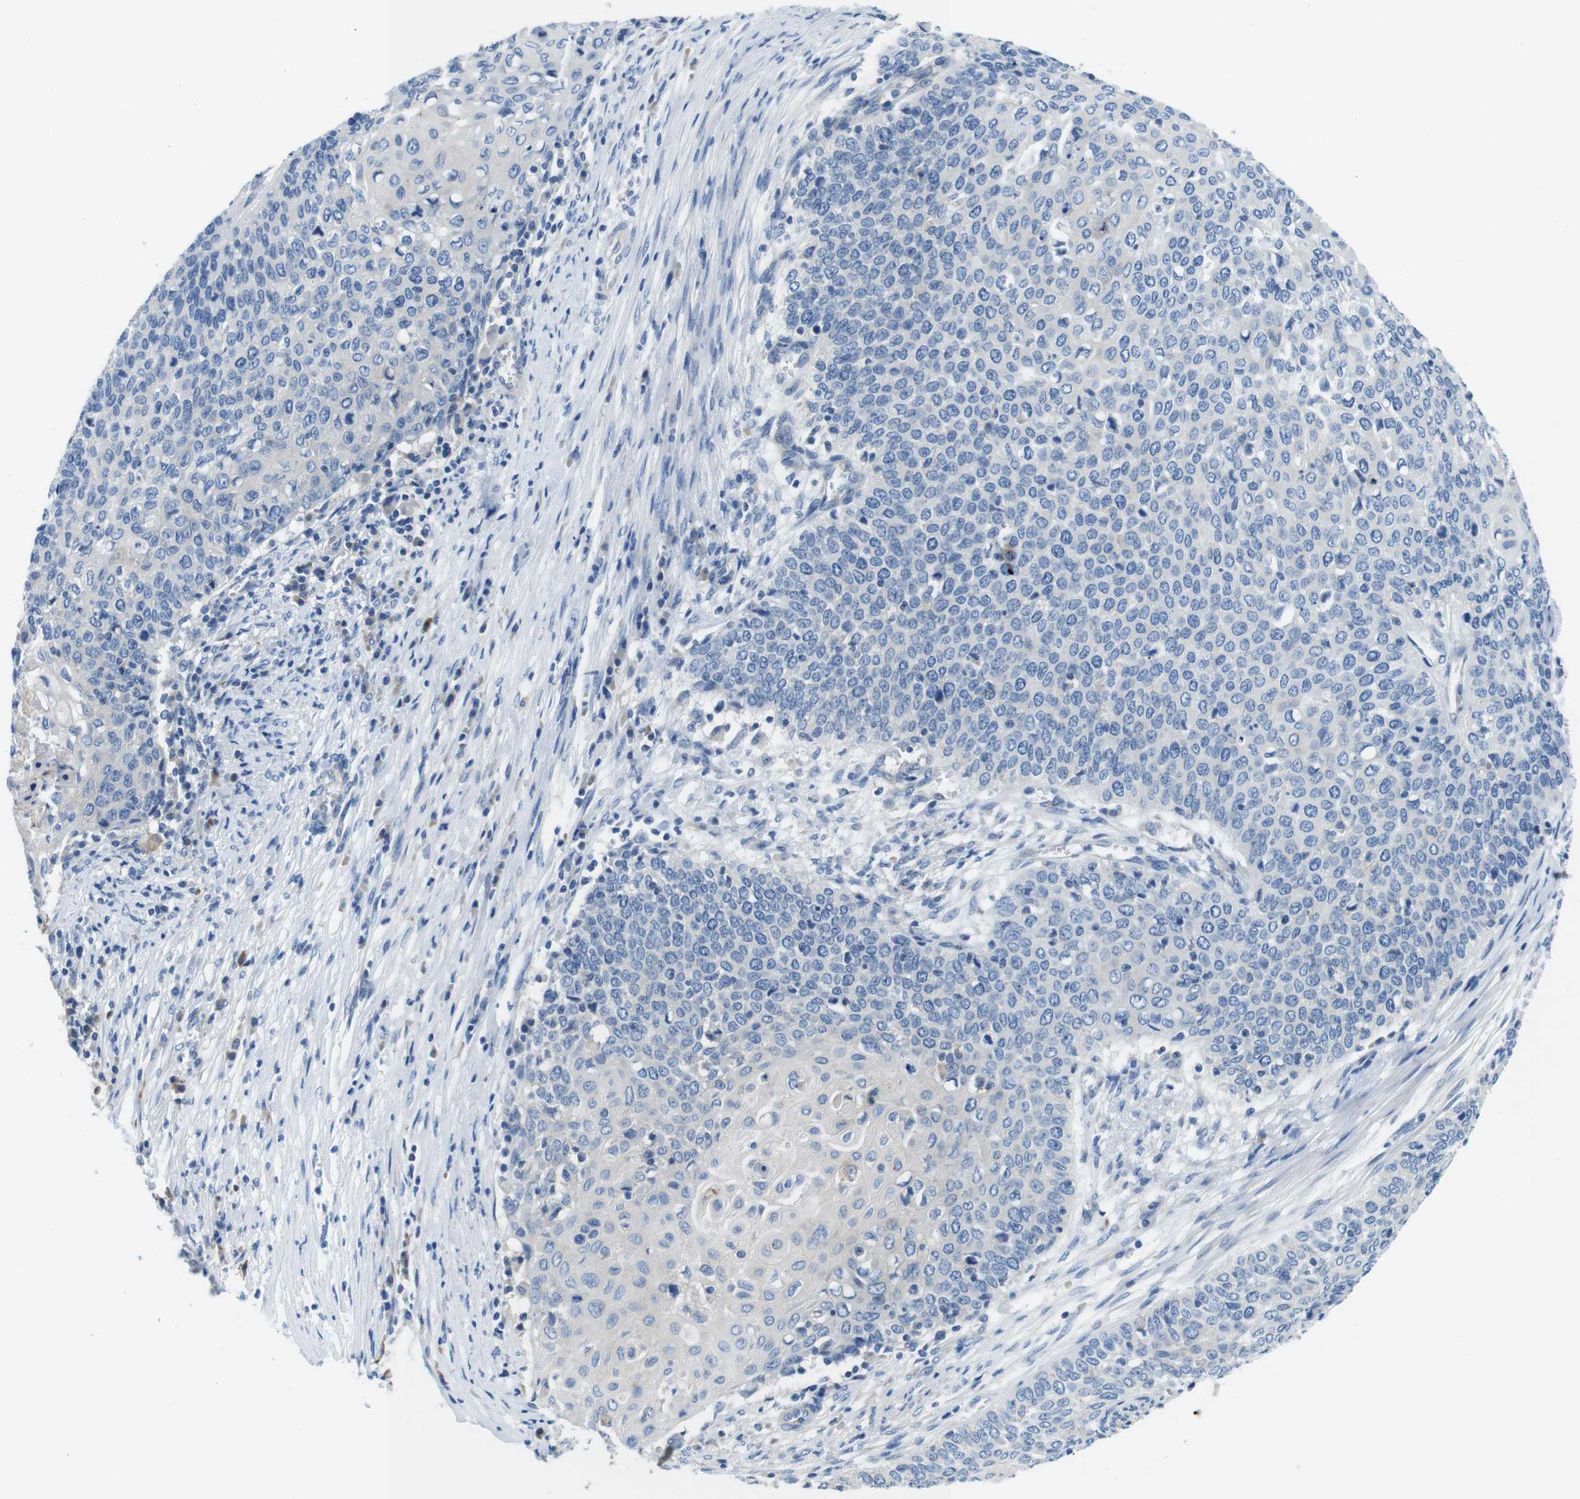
{"staining": {"intensity": "negative", "quantity": "none", "location": "none"}, "tissue": "cervical cancer", "cell_type": "Tumor cells", "image_type": "cancer", "snomed": [{"axis": "morphology", "description": "Squamous cell carcinoma, NOS"}, {"axis": "topography", "description": "Cervix"}], "caption": "IHC of human cervical cancer displays no positivity in tumor cells. The staining is performed using DAB brown chromogen with nuclei counter-stained in using hematoxylin.", "gene": "DENND4C", "patient": {"sex": "female", "age": 39}}